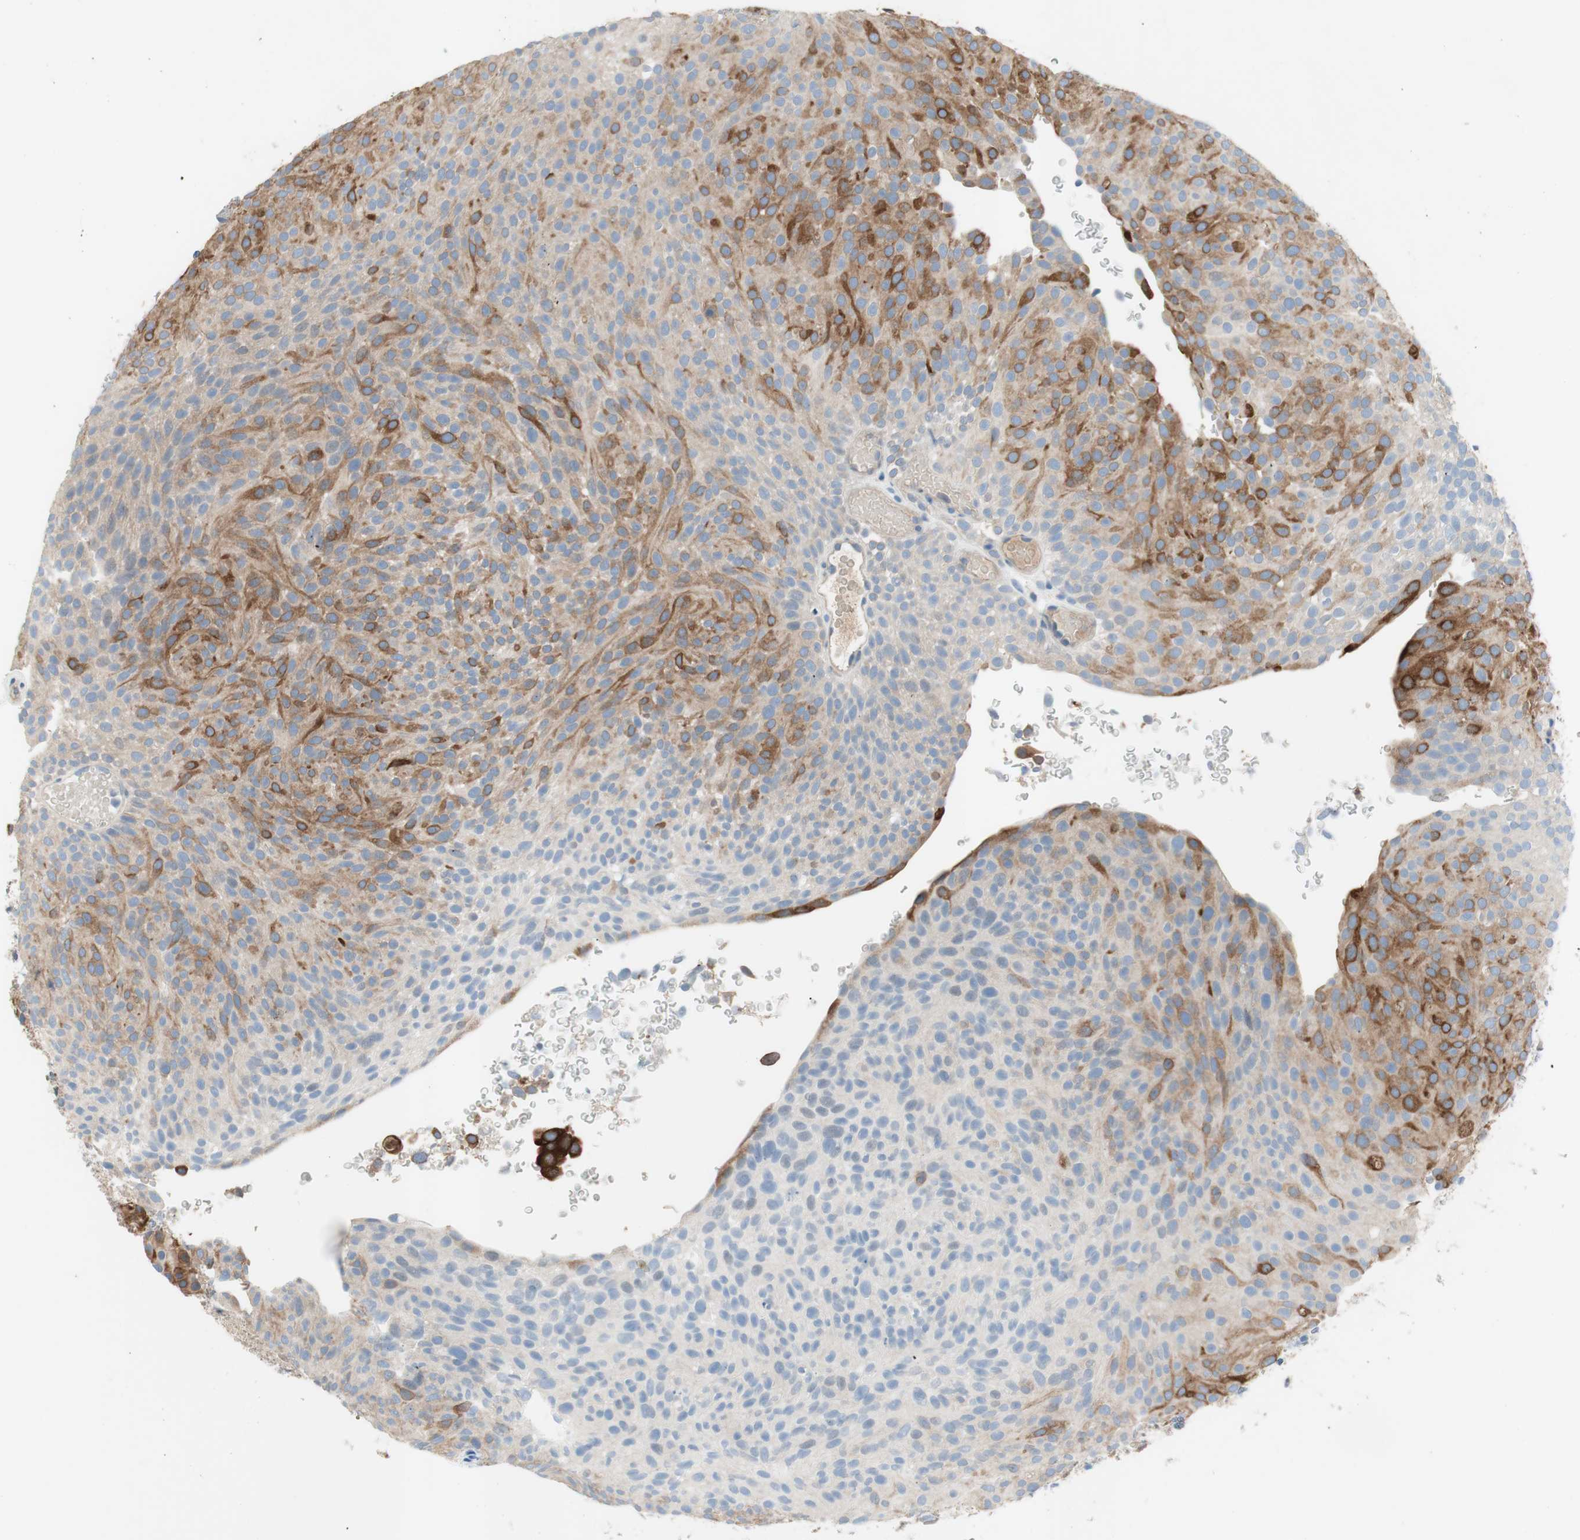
{"staining": {"intensity": "moderate", "quantity": "25%-75%", "location": "cytoplasmic/membranous"}, "tissue": "urothelial cancer", "cell_type": "Tumor cells", "image_type": "cancer", "snomed": [{"axis": "morphology", "description": "Urothelial carcinoma, Low grade"}, {"axis": "topography", "description": "Urinary bladder"}], "caption": "Immunohistochemistry staining of low-grade urothelial carcinoma, which shows medium levels of moderate cytoplasmic/membranous positivity in about 25%-75% of tumor cells indicating moderate cytoplasmic/membranous protein positivity. The staining was performed using DAB (brown) for protein detection and nuclei were counterstained in hematoxylin (blue).", "gene": "FDFT1", "patient": {"sex": "male", "age": 78}}